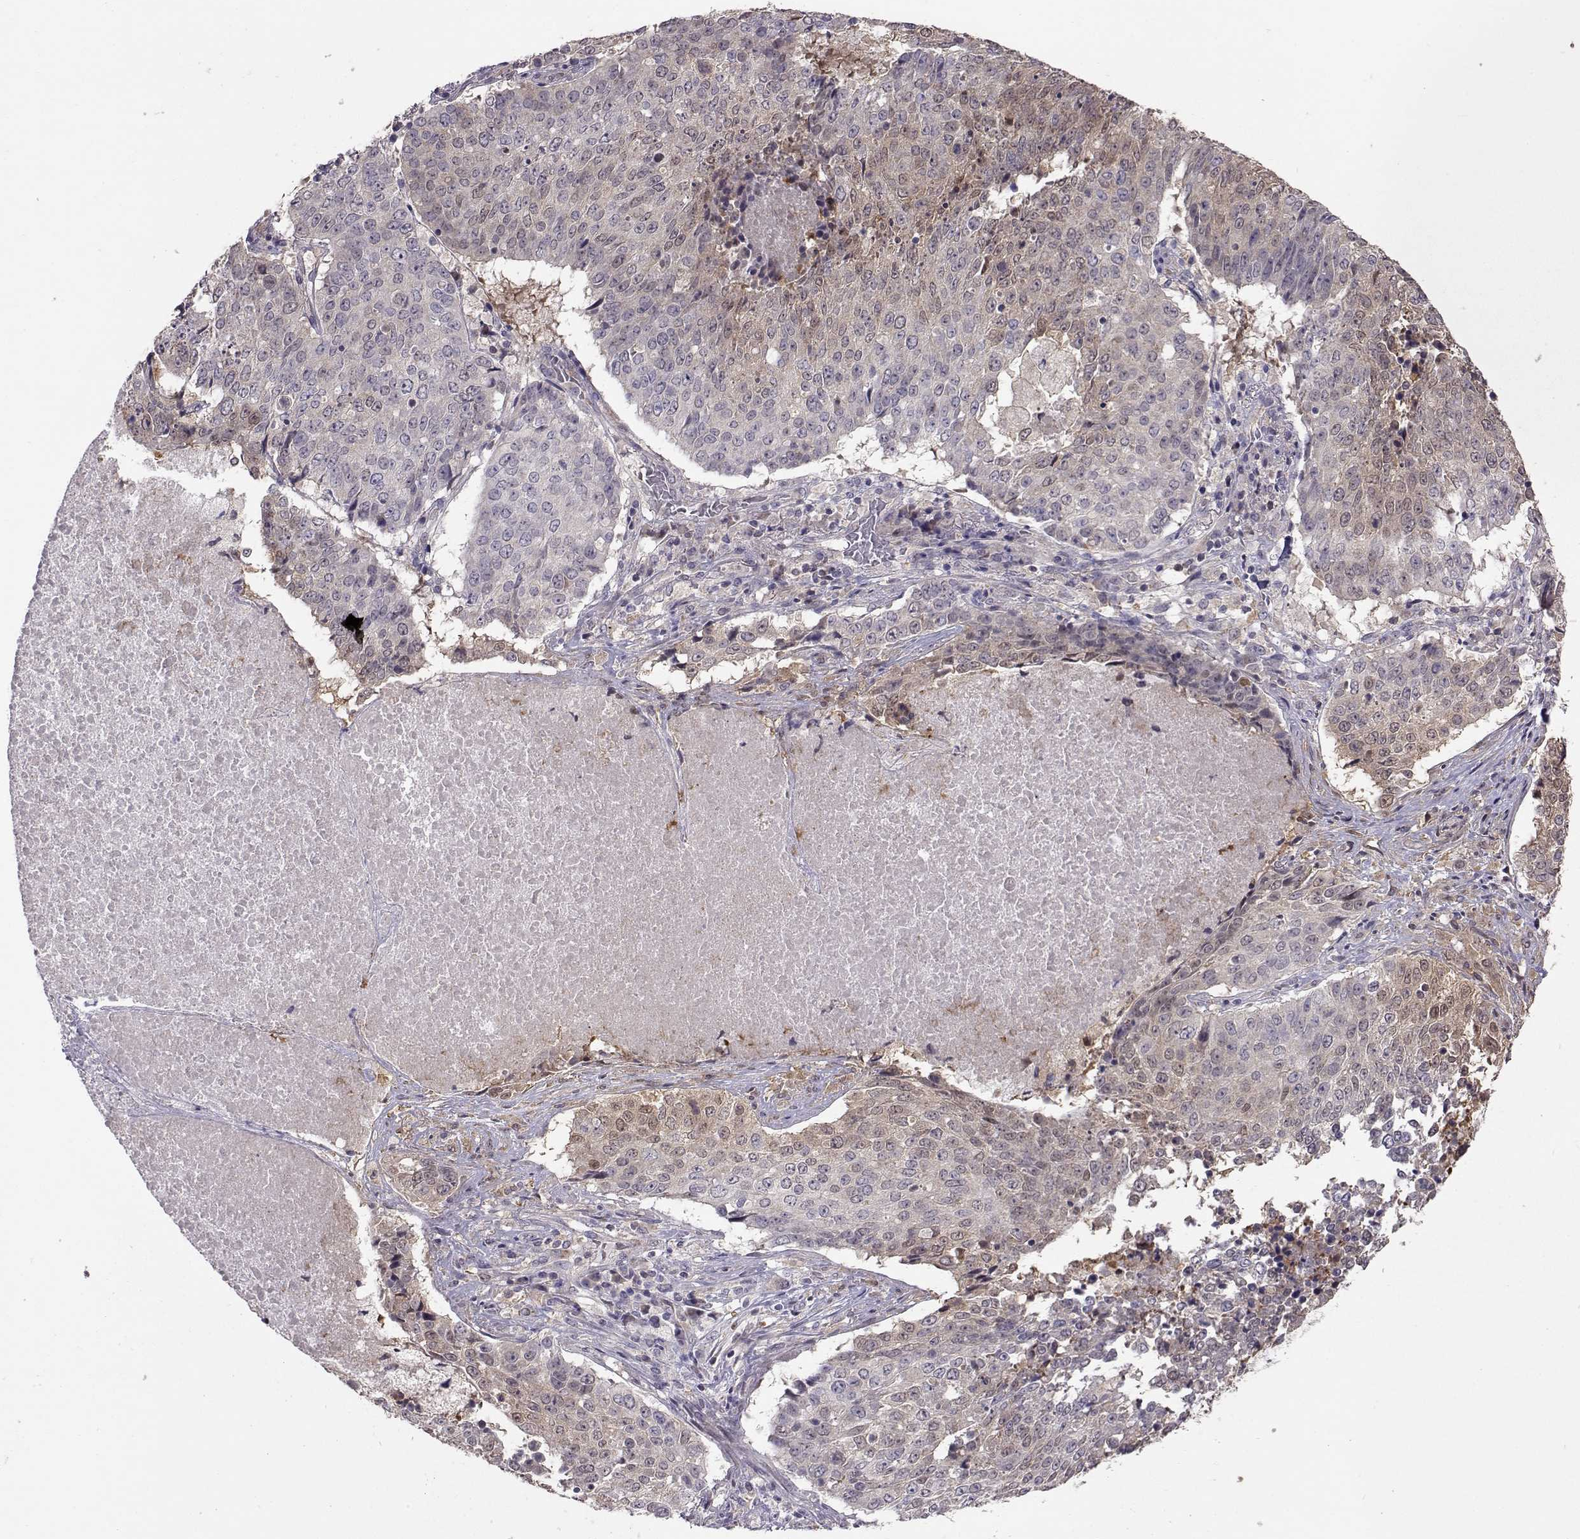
{"staining": {"intensity": "weak", "quantity": "25%-75%", "location": "cytoplasmic/membranous"}, "tissue": "lung cancer", "cell_type": "Tumor cells", "image_type": "cancer", "snomed": [{"axis": "morphology", "description": "Normal tissue, NOS"}, {"axis": "morphology", "description": "Squamous cell carcinoma, NOS"}, {"axis": "topography", "description": "Bronchus"}, {"axis": "topography", "description": "Lung"}], "caption": "Protein expression analysis of lung squamous cell carcinoma displays weak cytoplasmic/membranous staining in approximately 25%-75% of tumor cells.", "gene": "NCAM2", "patient": {"sex": "male", "age": 64}}